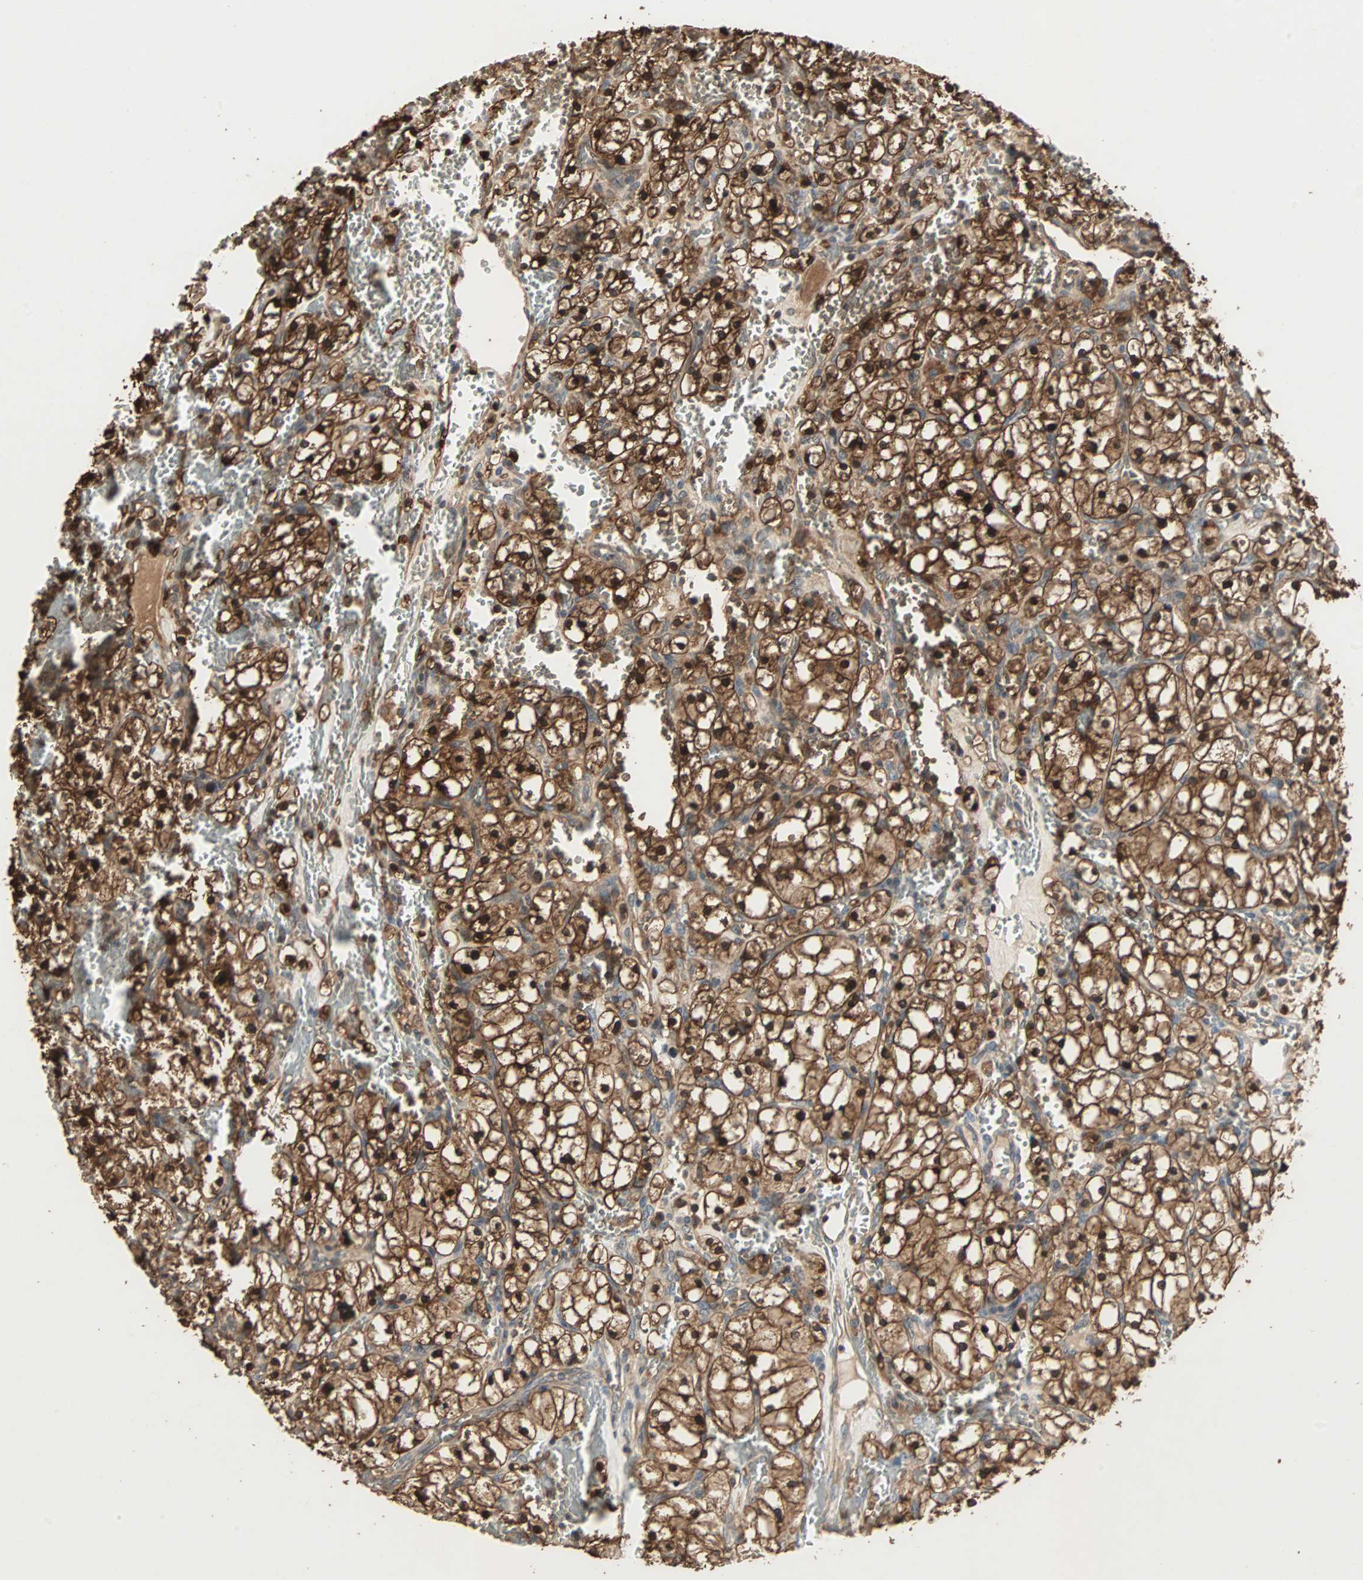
{"staining": {"intensity": "strong", "quantity": ">75%", "location": "cytoplasmic/membranous,nuclear"}, "tissue": "renal cancer", "cell_type": "Tumor cells", "image_type": "cancer", "snomed": [{"axis": "morphology", "description": "Adenocarcinoma, NOS"}, {"axis": "topography", "description": "Kidney"}], "caption": "This micrograph shows immunohistochemistry (IHC) staining of renal cancer, with high strong cytoplasmic/membranous and nuclear expression in about >75% of tumor cells.", "gene": "DRG2", "patient": {"sex": "female", "age": 83}}